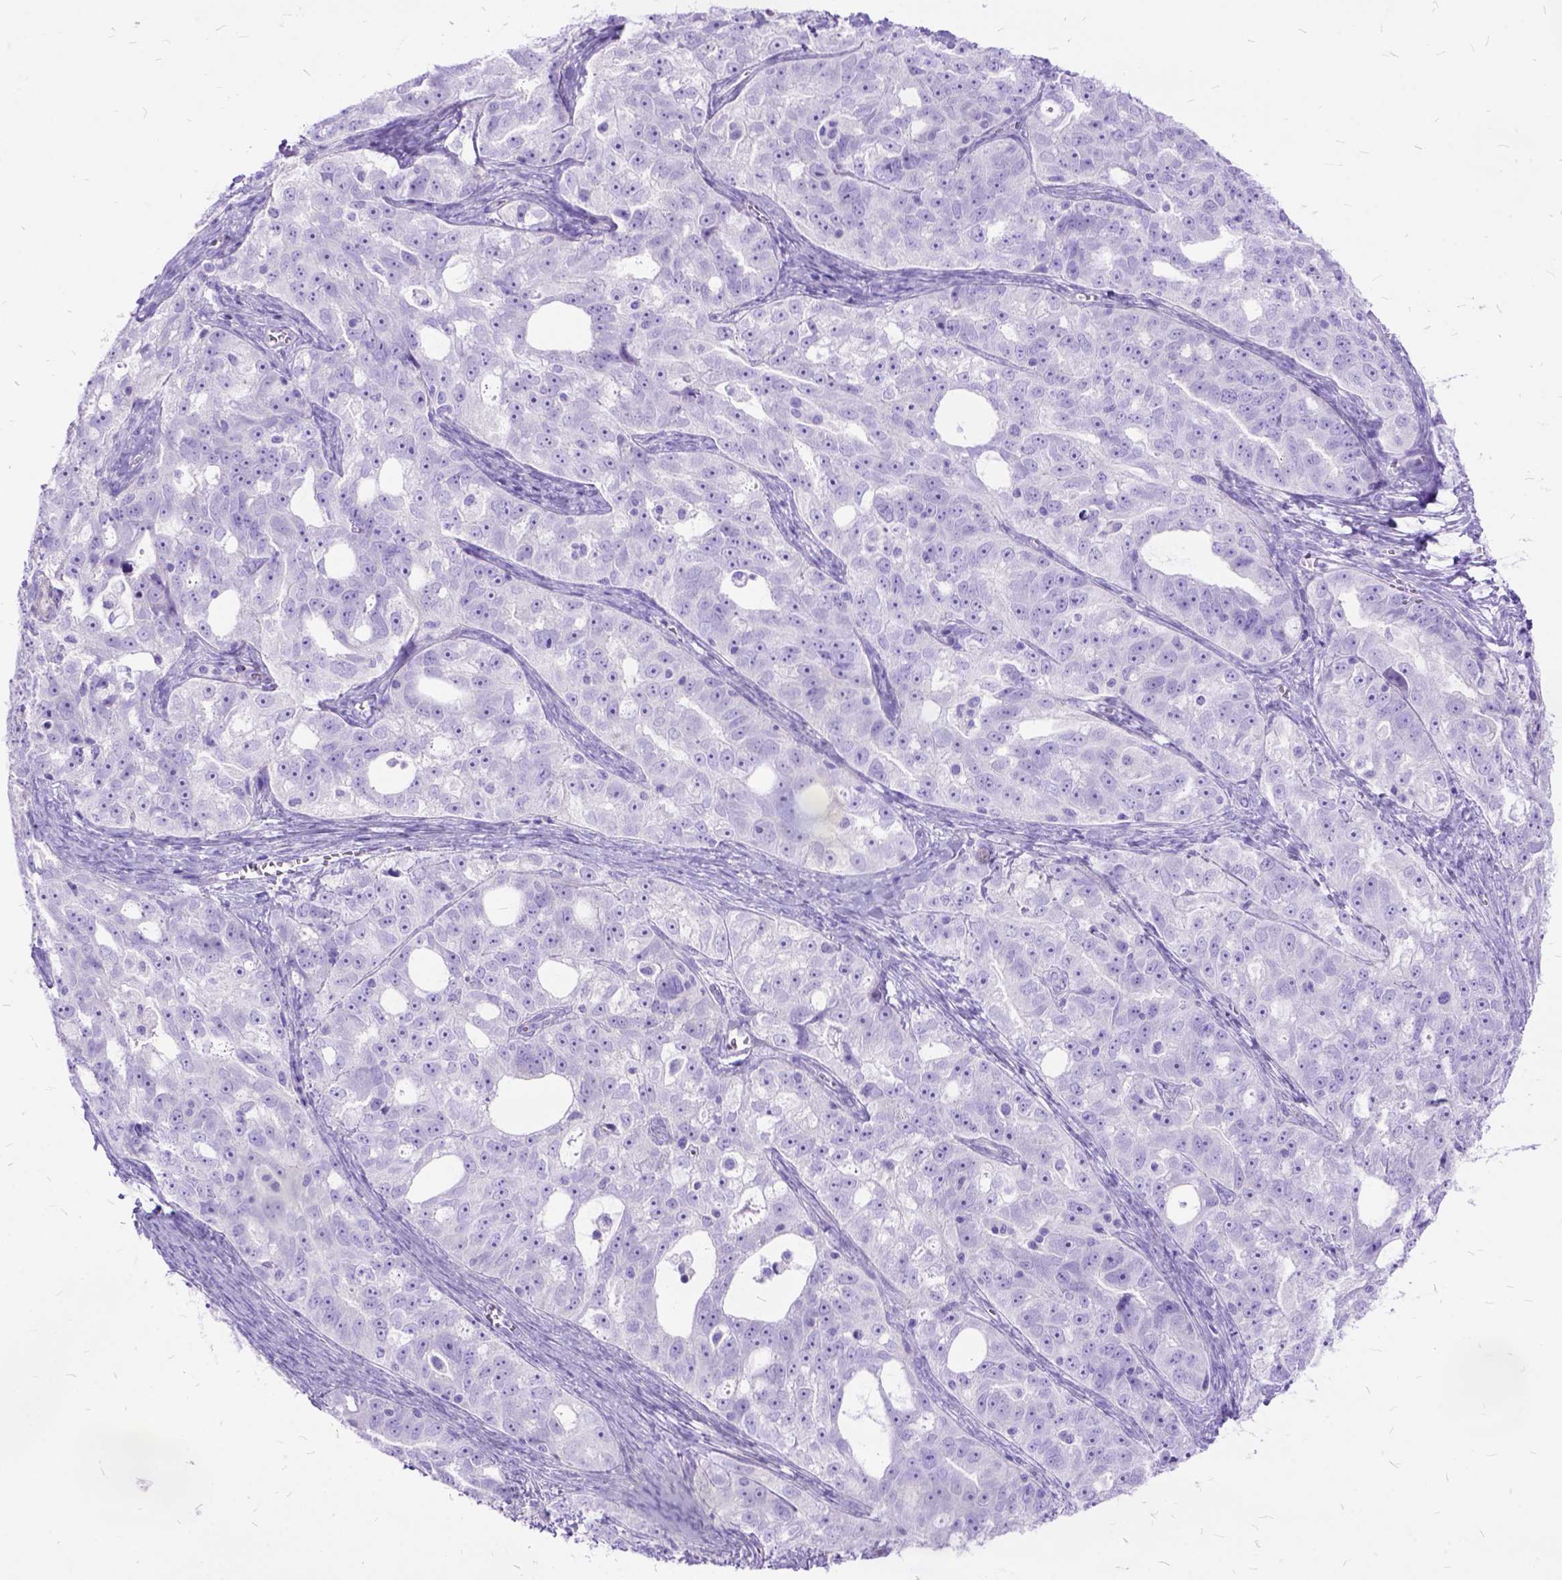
{"staining": {"intensity": "negative", "quantity": "none", "location": "none"}, "tissue": "ovarian cancer", "cell_type": "Tumor cells", "image_type": "cancer", "snomed": [{"axis": "morphology", "description": "Cystadenocarcinoma, serous, NOS"}, {"axis": "topography", "description": "Ovary"}], "caption": "This is an immunohistochemistry photomicrograph of ovarian serous cystadenocarcinoma. There is no expression in tumor cells.", "gene": "ARL9", "patient": {"sex": "female", "age": 51}}